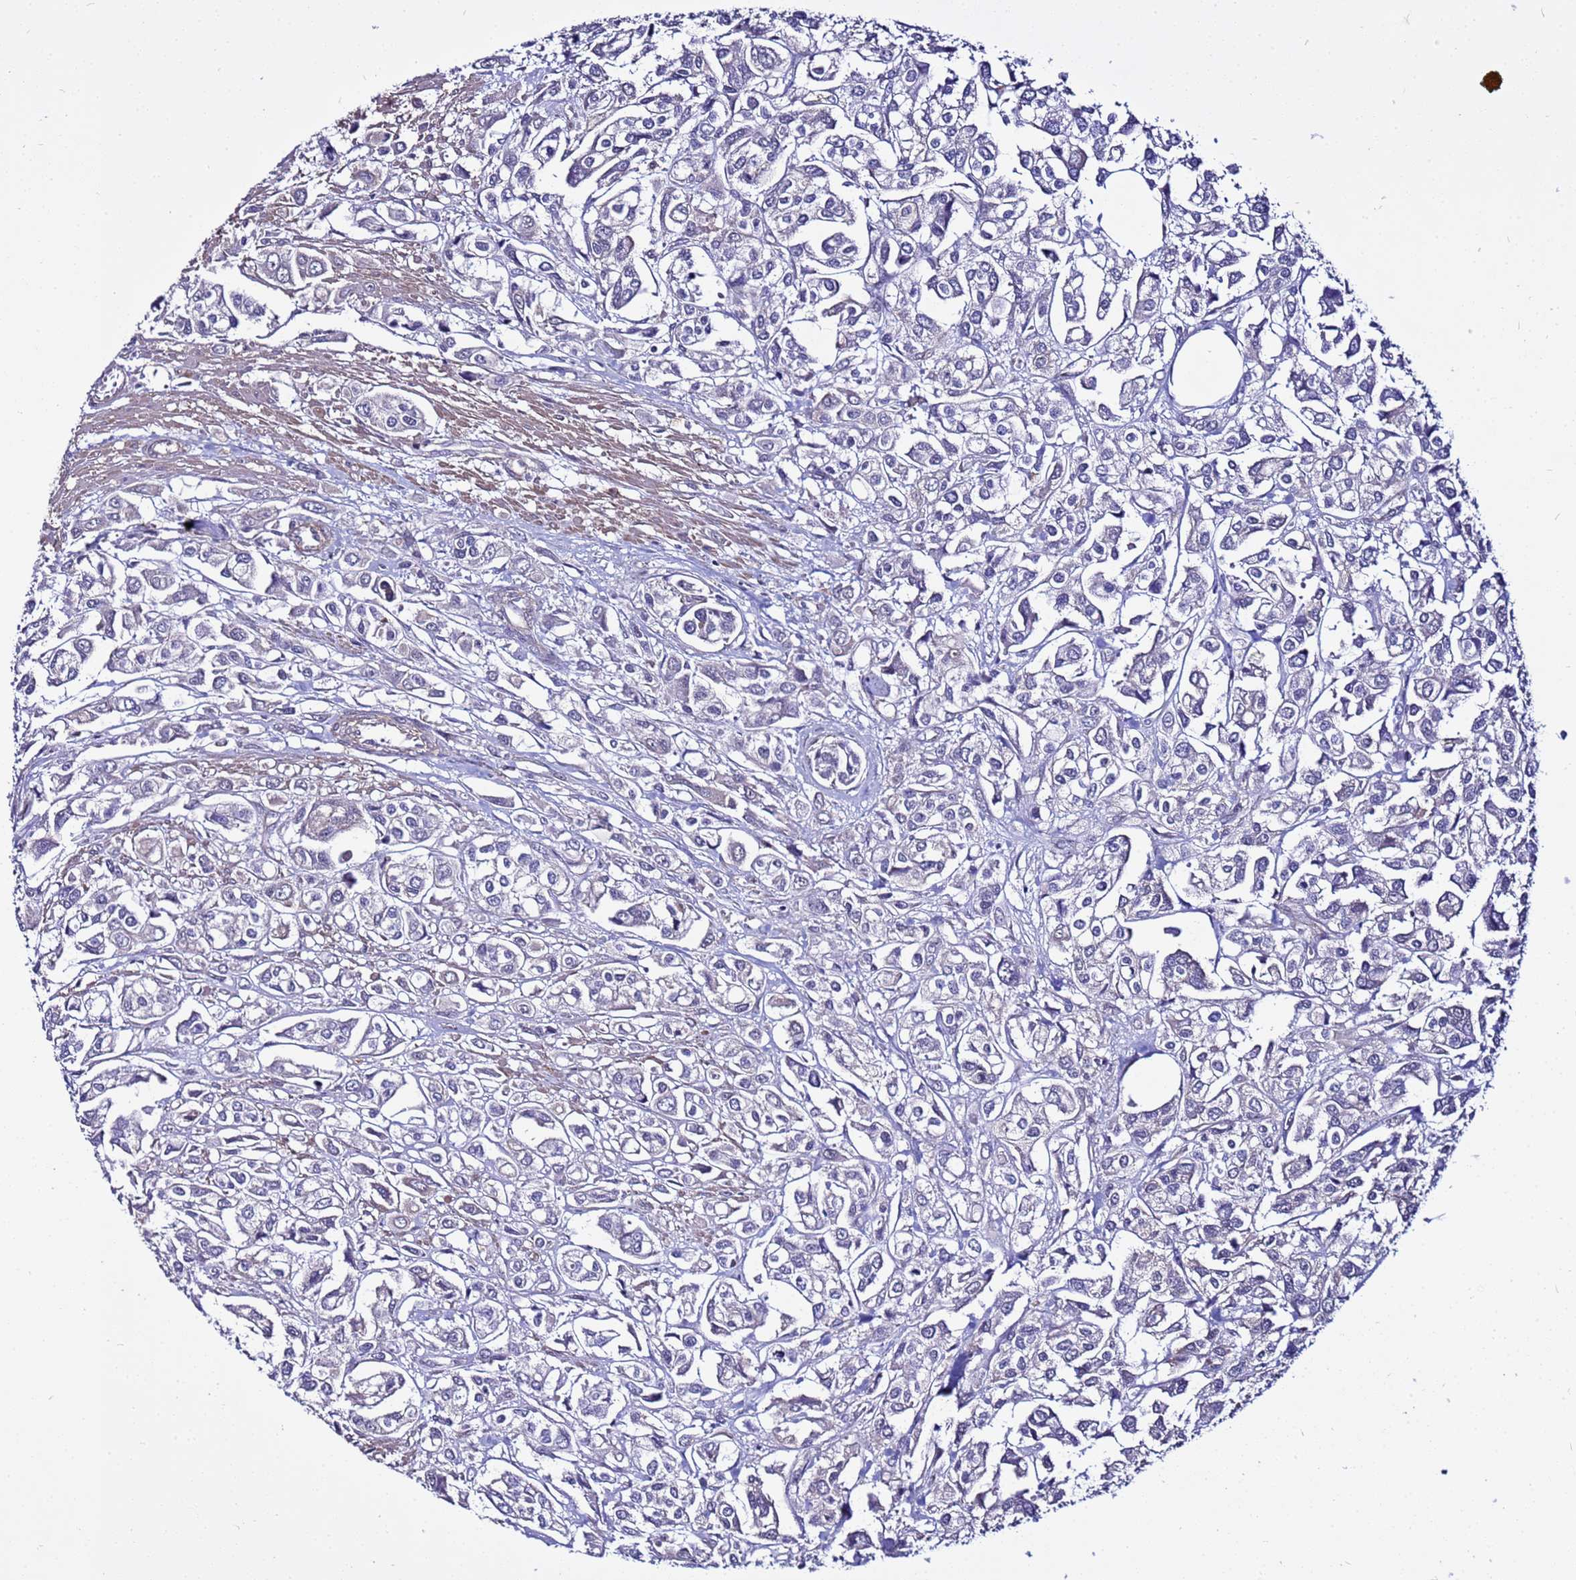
{"staining": {"intensity": "negative", "quantity": "none", "location": "none"}, "tissue": "urothelial cancer", "cell_type": "Tumor cells", "image_type": "cancer", "snomed": [{"axis": "morphology", "description": "Urothelial carcinoma, High grade"}, {"axis": "topography", "description": "Urinary bladder"}], "caption": "This is an IHC photomicrograph of urothelial carcinoma (high-grade). There is no expression in tumor cells.", "gene": "STK38", "patient": {"sex": "male", "age": 67}}